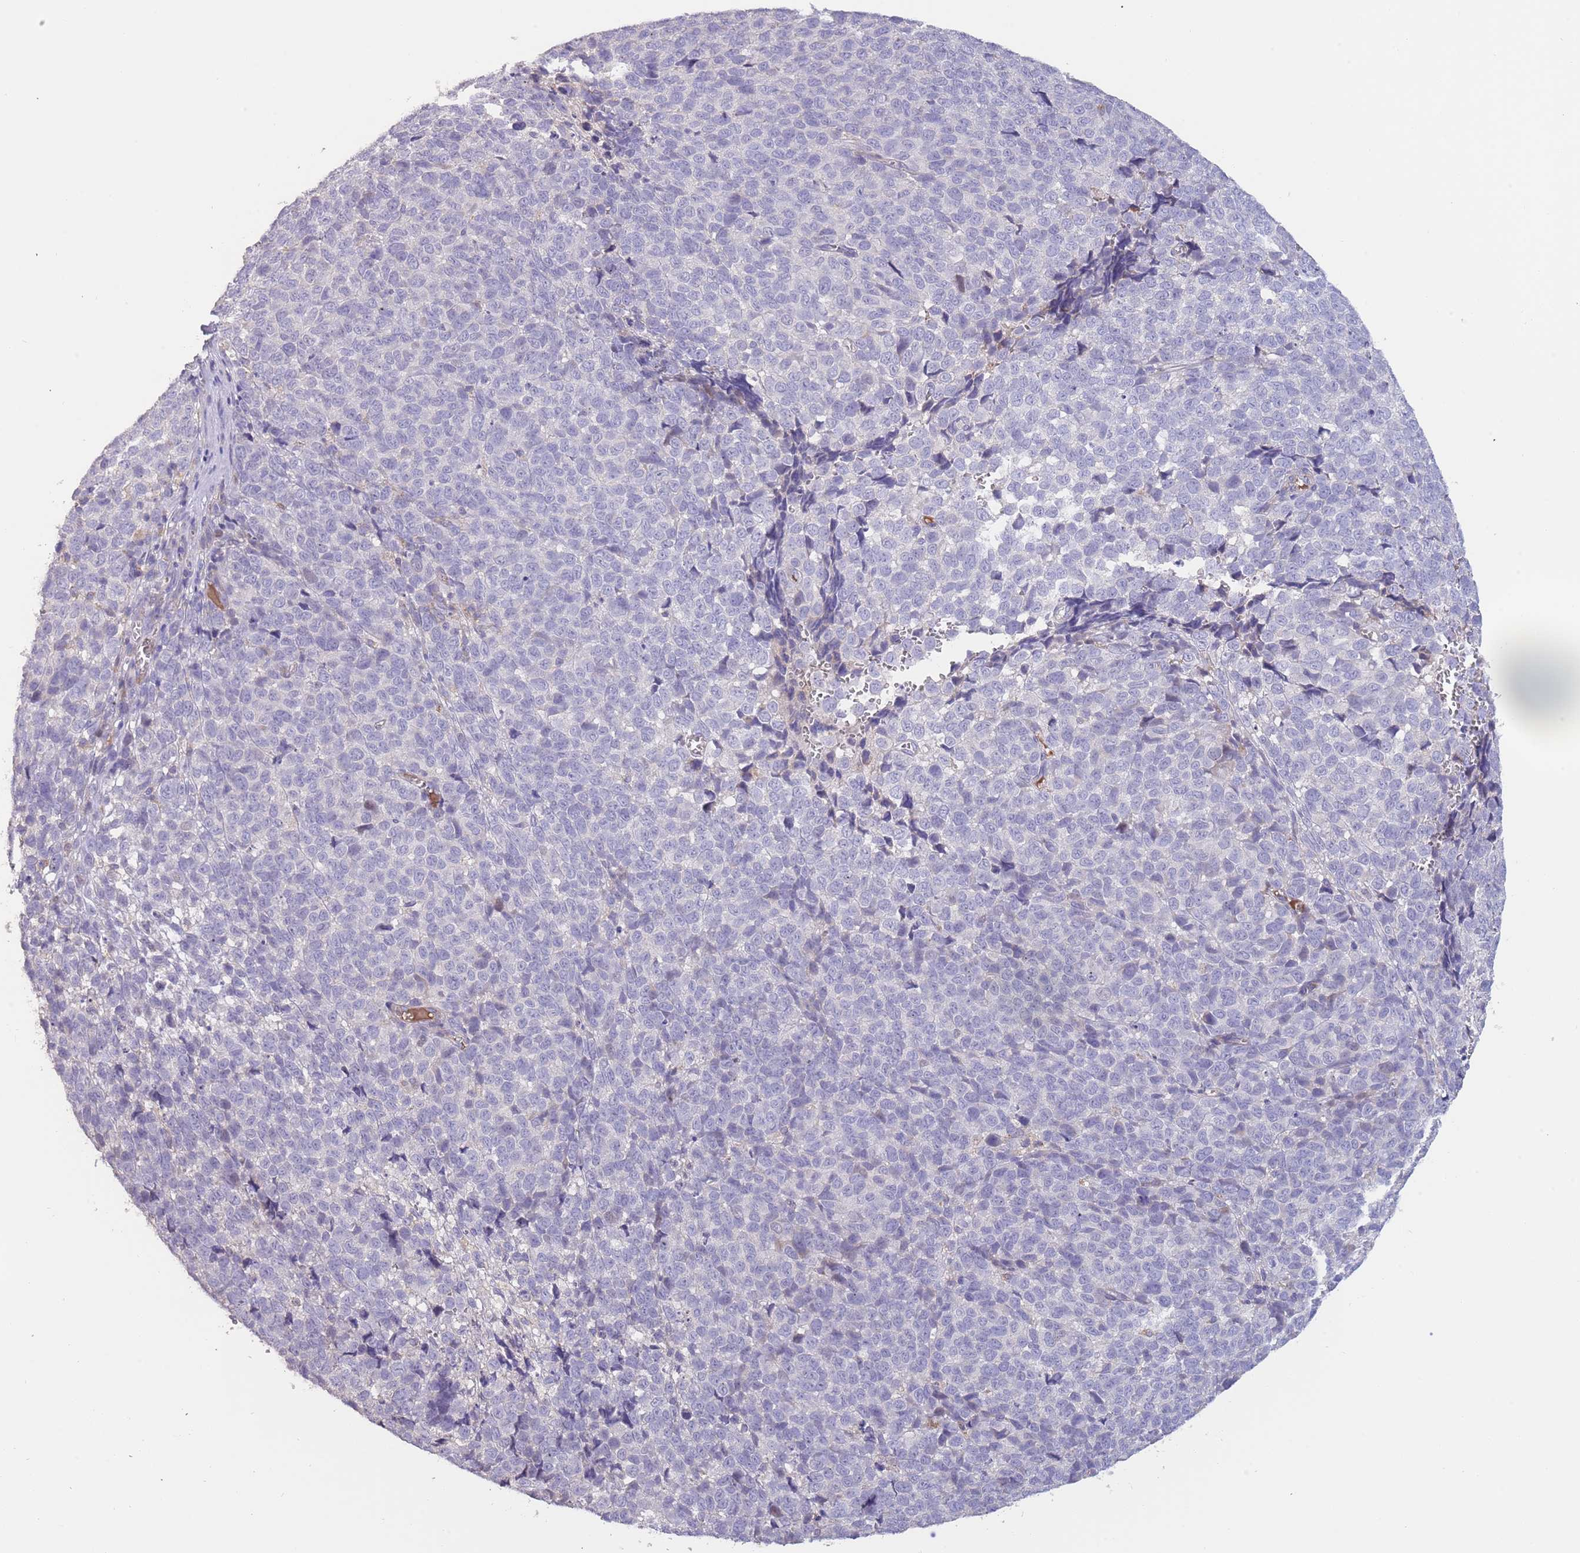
{"staining": {"intensity": "negative", "quantity": "none", "location": "none"}, "tissue": "melanoma", "cell_type": "Tumor cells", "image_type": "cancer", "snomed": [{"axis": "morphology", "description": "Malignant melanoma, NOS"}, {"axis": "topography", "description": "Nose, NOS"}], "caption": "IHC of human malignant melanoma reveals no expression in tumor cells.", "gene": "SUSD1", "patient": {"sex": "female", "age": 48}}